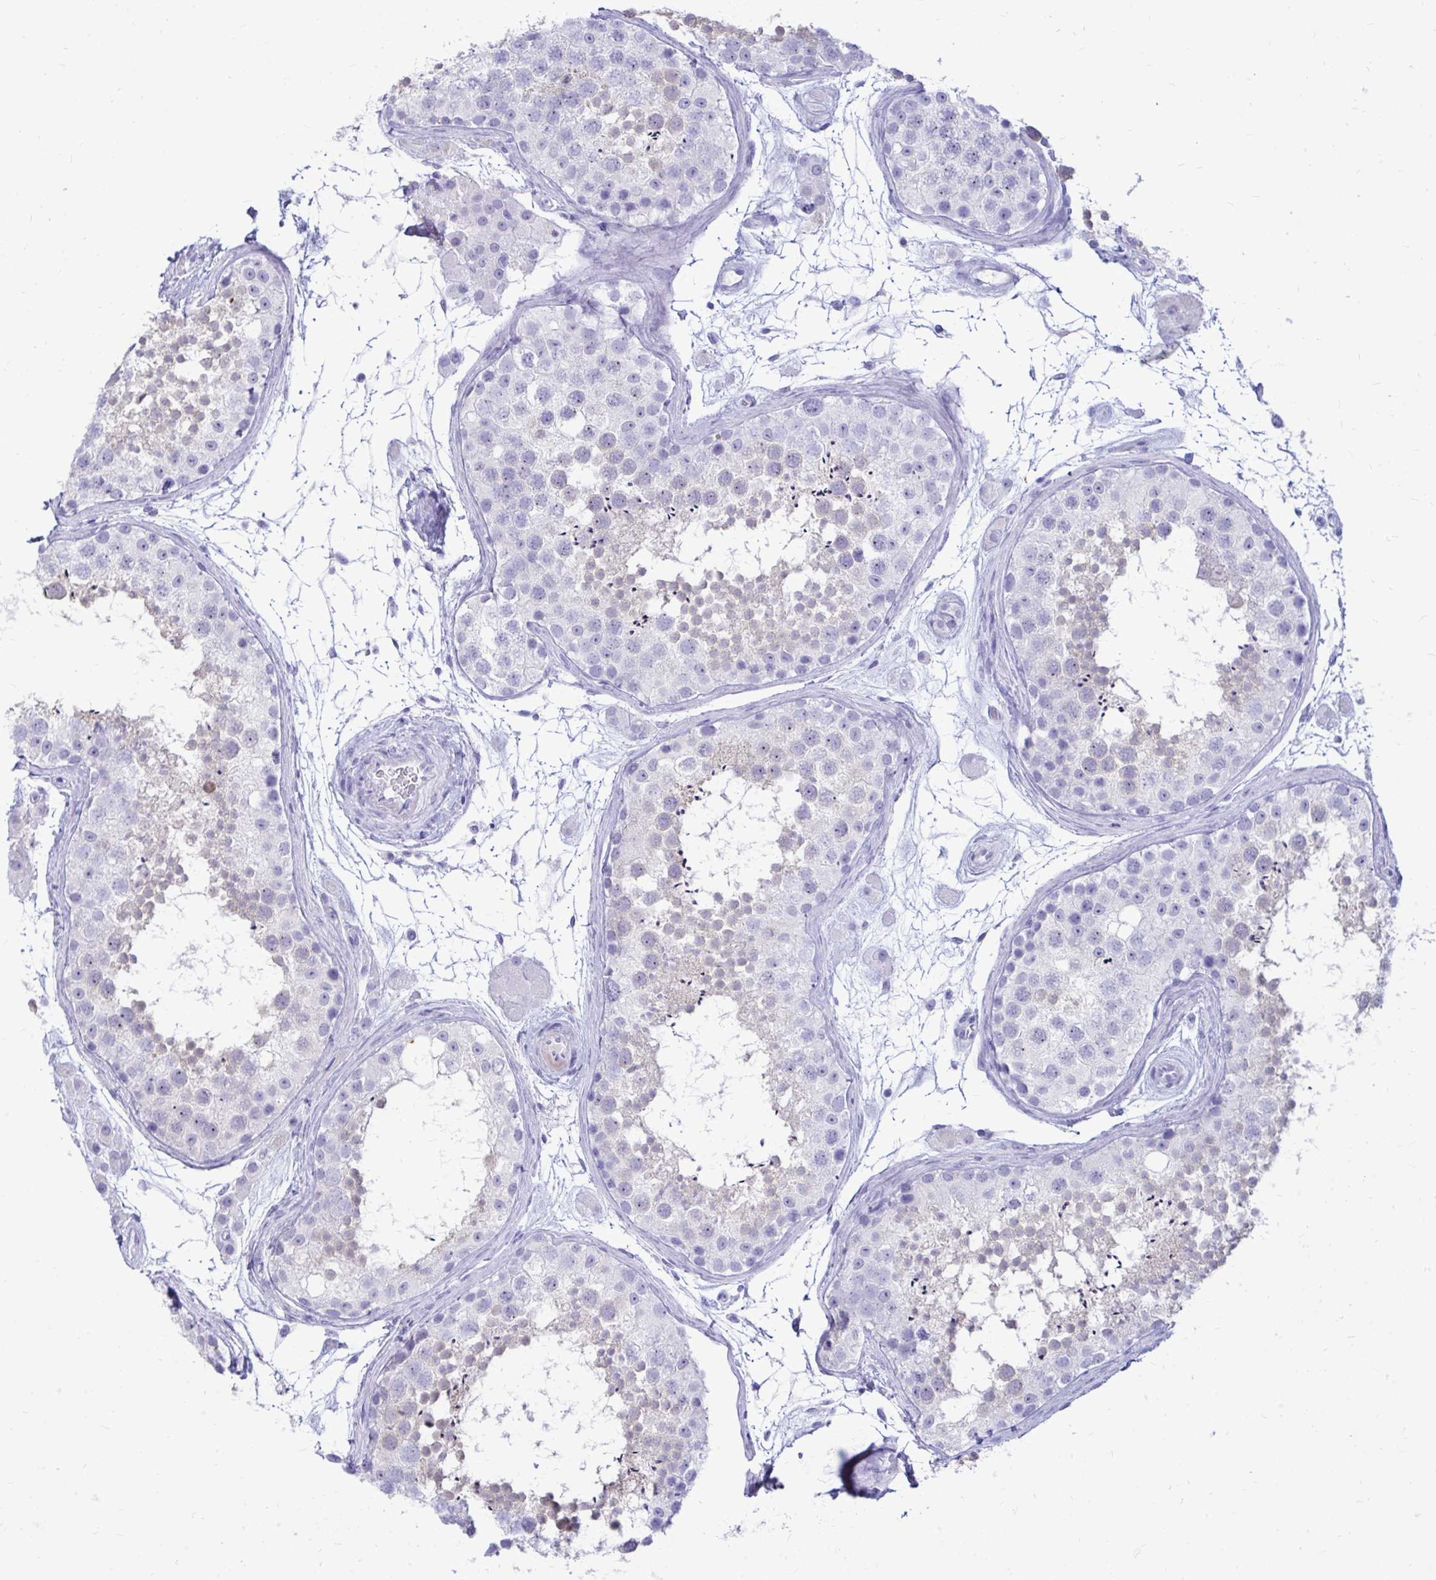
{"staining": {"intensity": "negative", "quantity": "none", "location": "none"}, "tissue": "testis", "cell_type": "Cells in seminiferous ducts", "image_type": "normal", "snomed": [{"axis": "morphology", "description": "Normal tissue, NOS"}, {"axis": "topography", "description": "Testis"}], "caption": "Immunohistochemical staining of normal human testis demonstrates no significant staining in cells in seminiferous ducts. (DAB (3,3'-diaminobenzidine) IHC visualized using brightfield microscopy, high magnification).", "gene": "NANOGNB", "patient": {"sex": "male", "age": 41}}